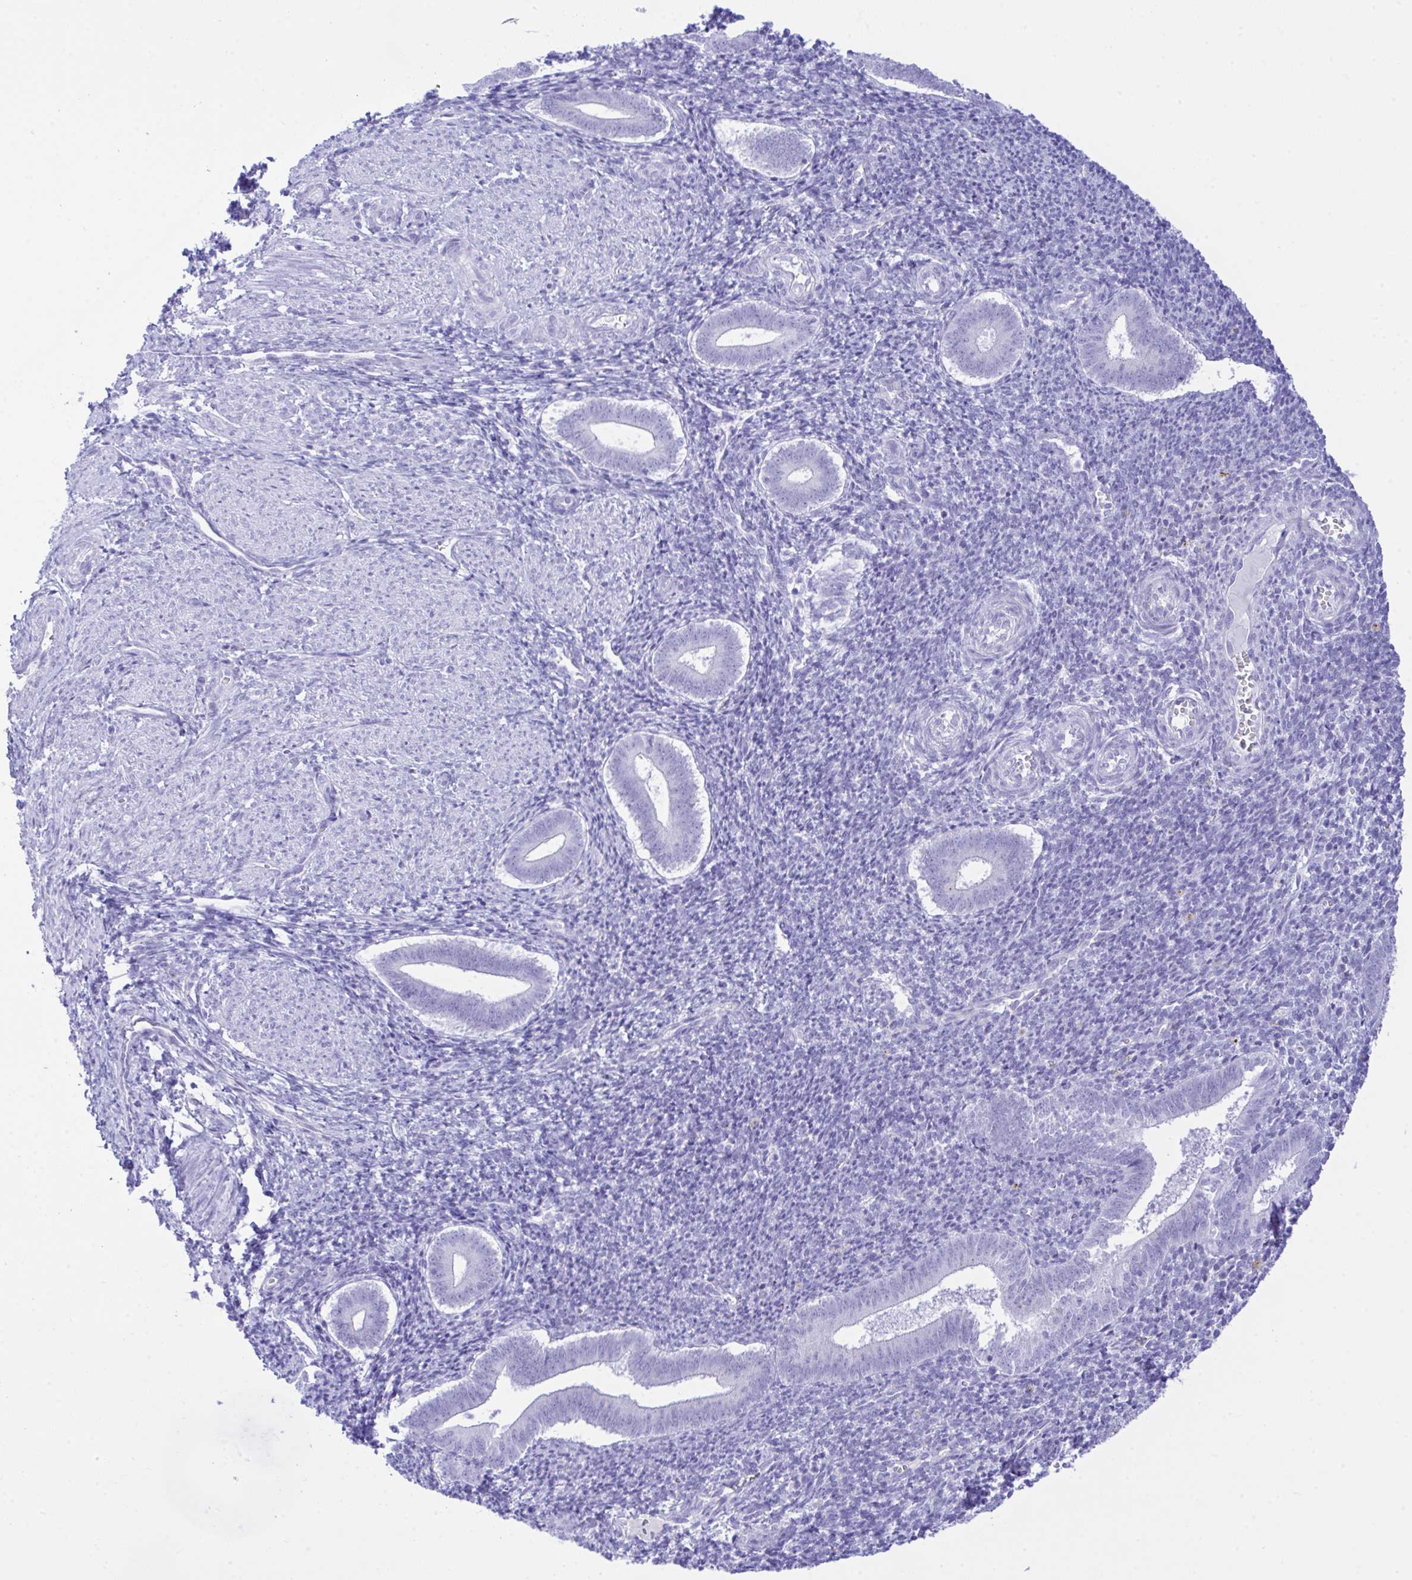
{"staining": {"intensity": "negative", "quantity": "none", "location": "none"}, "tissue": "endometrium", "cell_type": "Cells in endometrial stroma", "image_type": "normal", "snomed": [{"axis": "morphology", "description": "Normal tissue, NOS"}, {"axis": "topography", "description": "Endometrium"}], "caption": "An immunohistochemistry (IHC) photomicrograph of unremarkable endometrium is shown. There is no staining in cells in endometrial stroma of endometrium.", "gene": "SELENOV", "patient": {"sex": "female", "age": 25}}